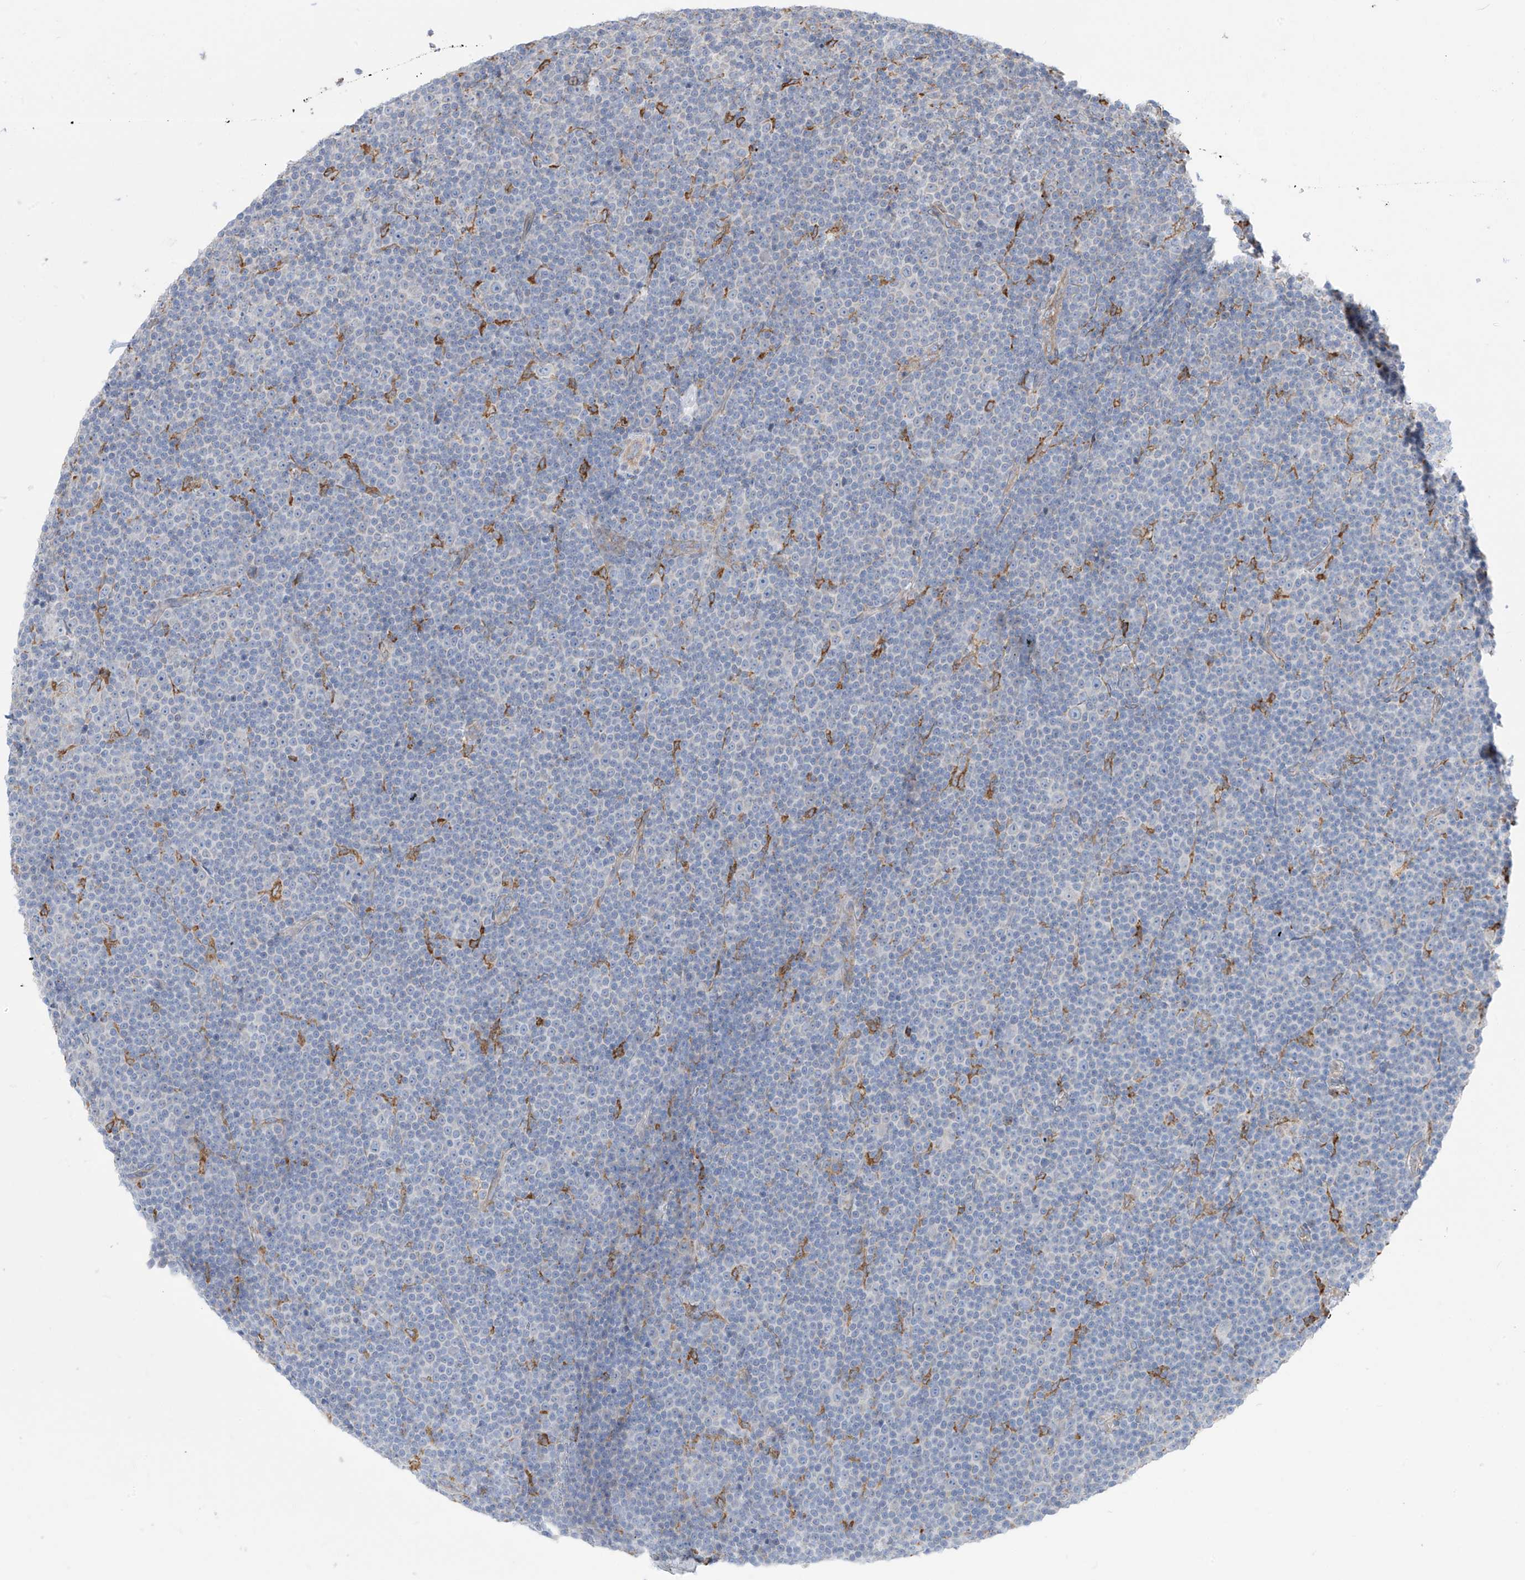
{"staining": {"intensity": "negative", "quantity": "none", "location": "none"}, "tissue": "lymphoma", "cell_type": "Tumor cells", "image_type": "cancer", "snomed": [{"axis": "morphology", "description": "Malignant lymphoma, non-Hodgkin's type, Low grade"}, {"axis": "topography", "description": "Lymph node"}], "caption": "Immunohistochemical staining of malignant lymphoma, non-Hodgkin's type (low-grade) displays no significant expression in tumor cells.", "gene": "ZNF354C", "patient": {"sex": "female", "age": 67}}